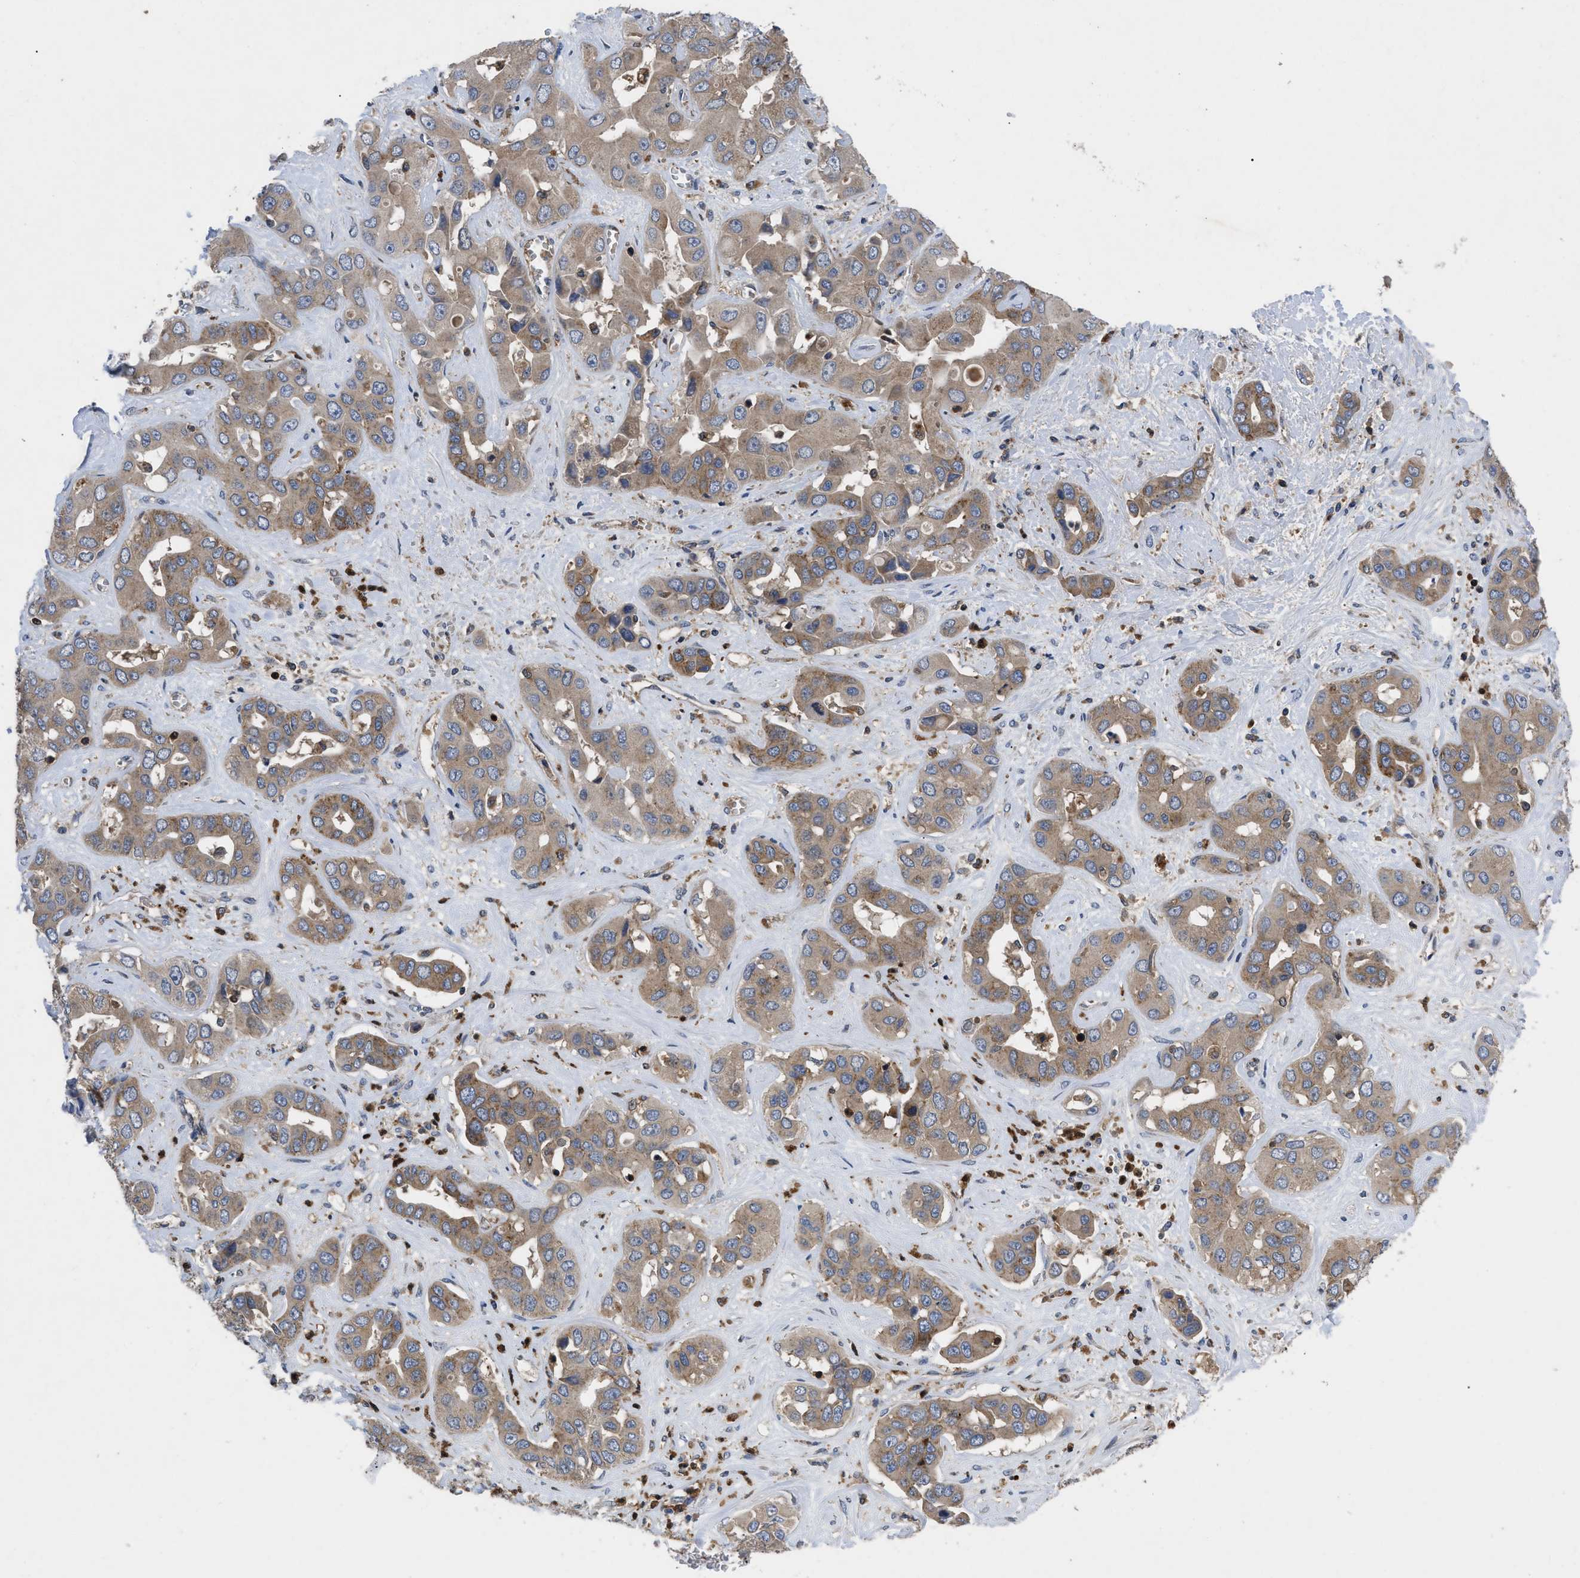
{"staining": {"intensity": "moderate", "quantity": ">75%", "location": "cytoplasmic/membranous"}, "tissue": "liver cancer", "cell_type": "Tumor cells", "image_type": "cancer", "snomed": [{"axis": "morphology", "description": "Cholangiocarcinoma"}, {"axis": "topography", "description": "Liver"}], "caption": "The histopathology image shows staining of liver cancer (cholangiocarcinoma), revealing moderate cytoplasmic/membranous protein staining (brown color) within tumor cells.", "gene": "YBEY", "patient": {"sex": "female", "age": 52}}